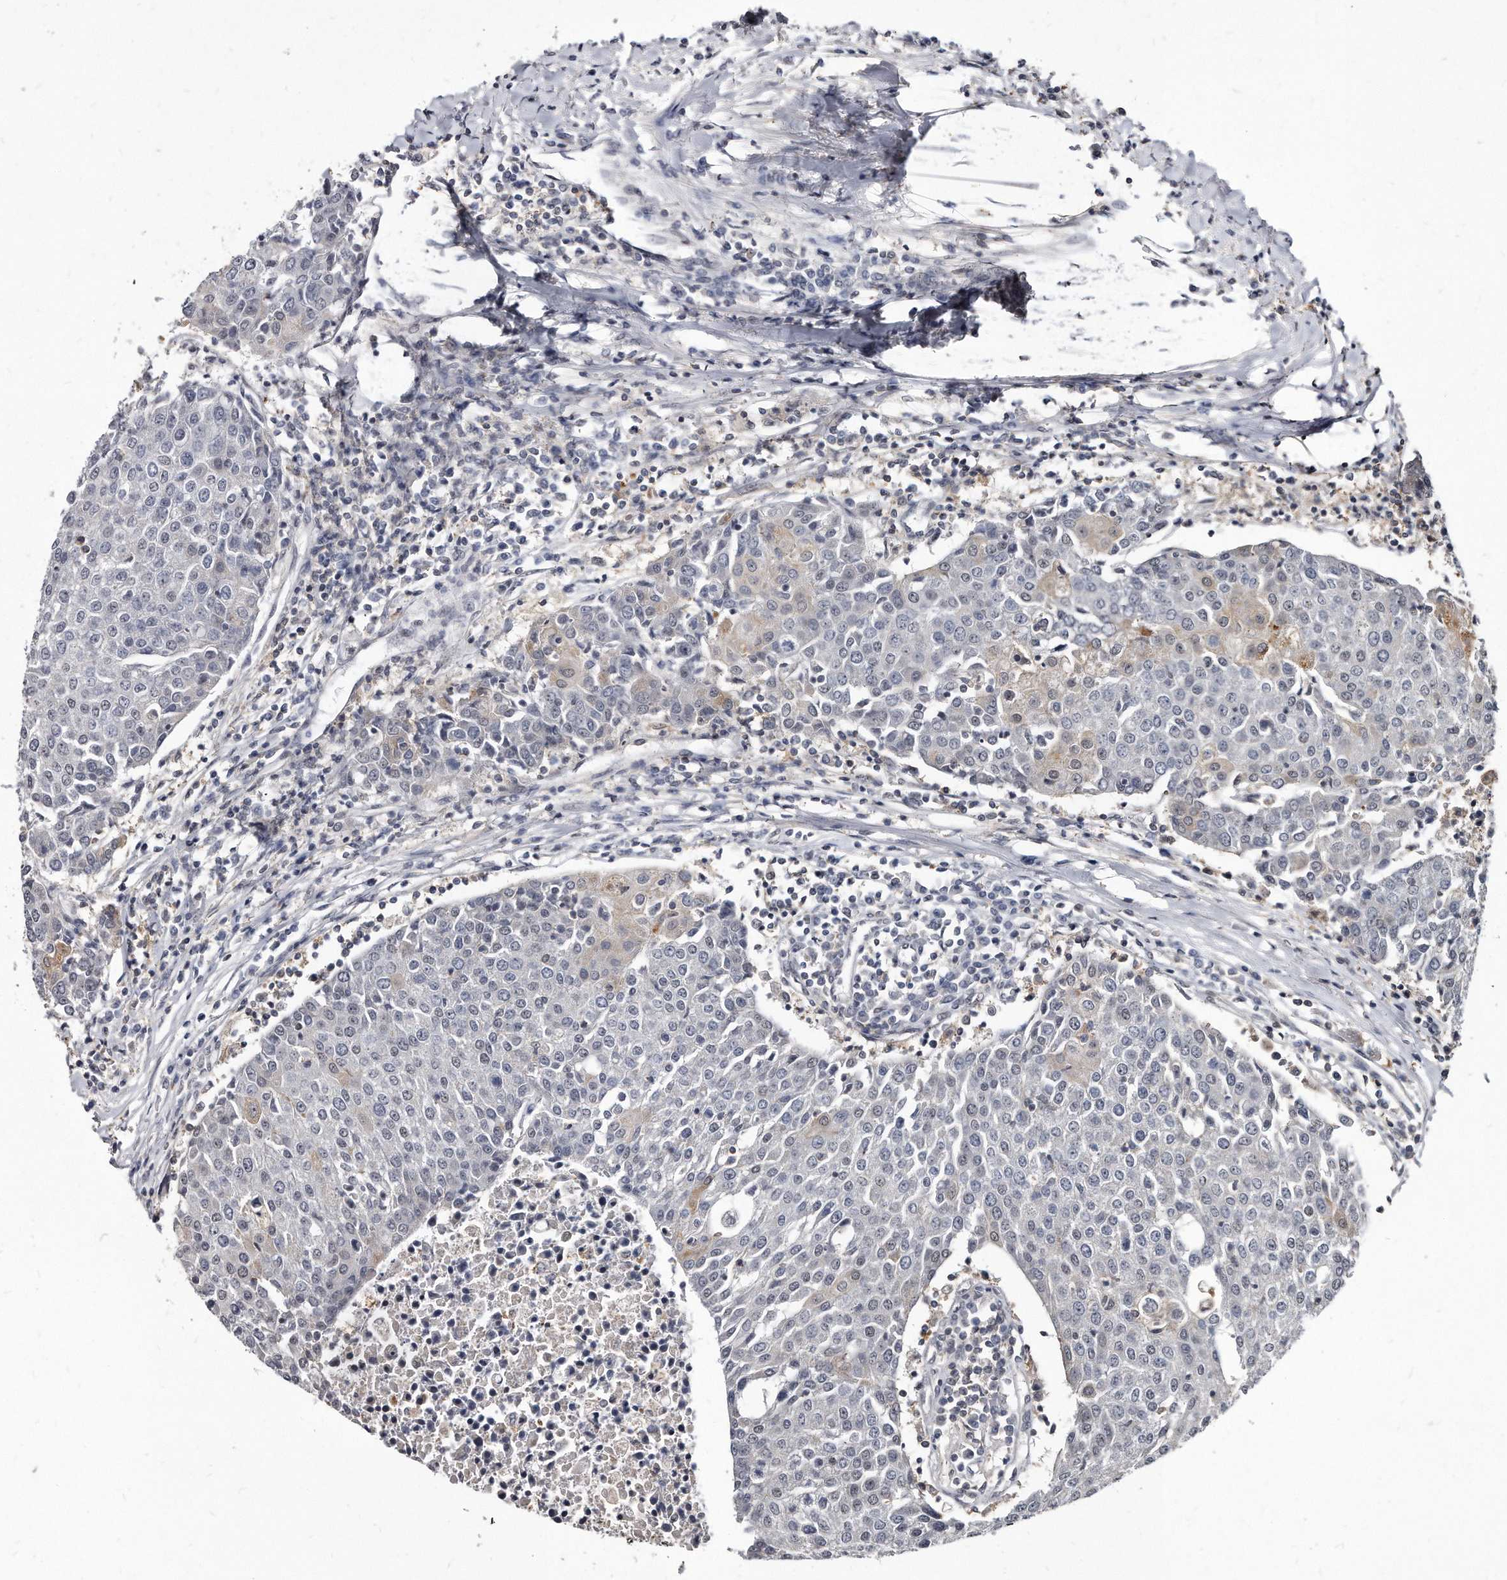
{"staining": {"intensity": "negative", "quantity": "none", "location": "none"}, "tissue": "urothelial cancer", "cell_type": "Tumor cells", "image_type": "cancer", "snomed": [{"axis": "morphology", "description": "Urothelial carcinoma, High grade"}, {"axis": "topography", "description": "Urinary bladder"}], "caption": "DAB (3,3'-diaminobenzidine) immunohistochemical staining of human high-grade urothelial carcinoma exhibits no significant positivity in tumor cells. (DAB (3,3'-diaminobenzidine) immunohistochemistry visualized using brightfield microscopy, high magnification).", "gene": "KLHDC3", "patient": {"sex": "female", "age": 85}}